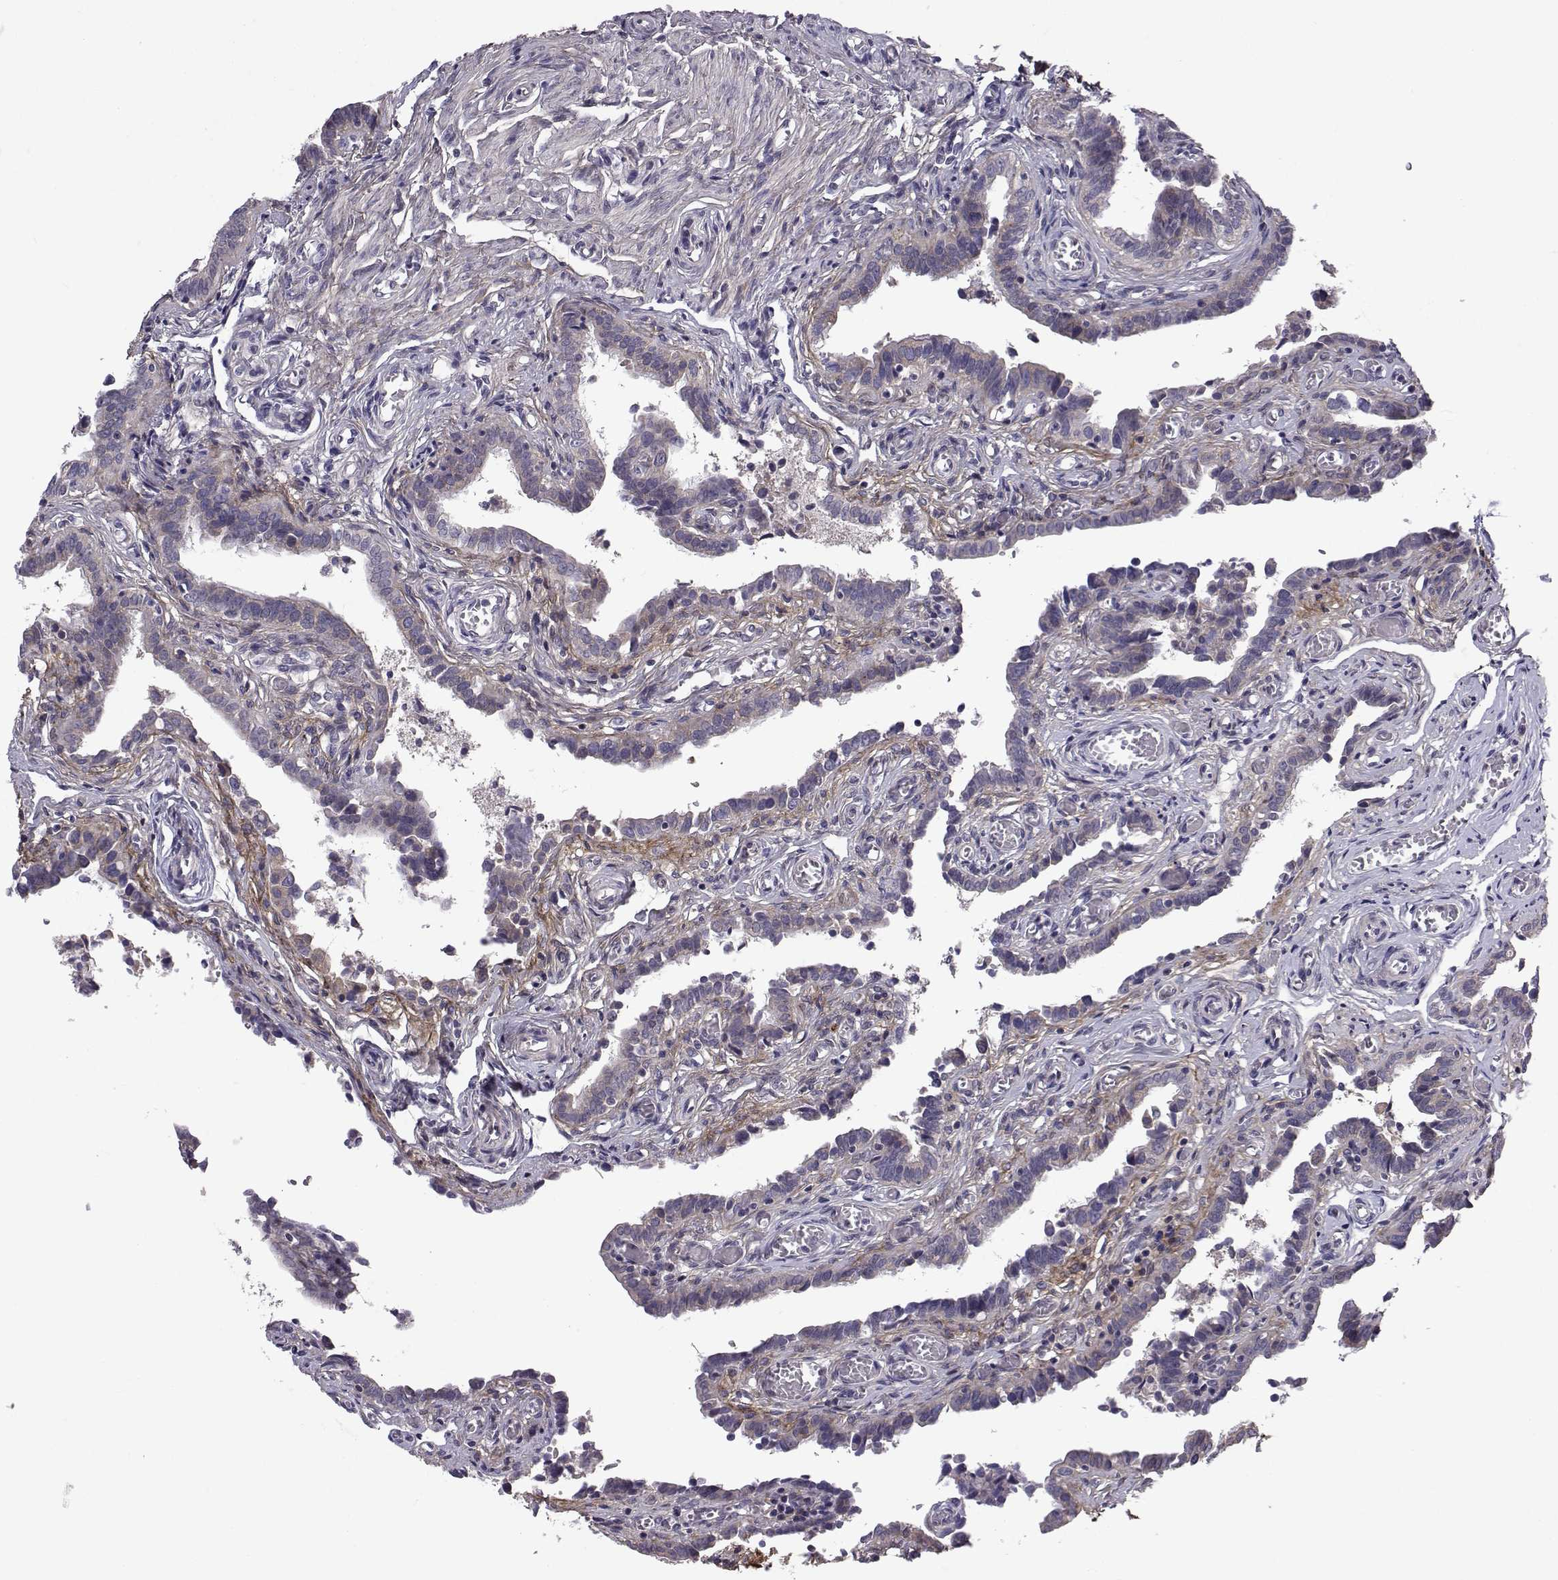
{"staining": {"intensity": "weak", "quantity": "25%-75%", "location": "cytoplasmic/membranous"}, "tissue": "fallopian tube", "cell_type": "Glandular cells", "image_type": "normal", "snomed": [{"axis": "morphology", "description": "Normal tissue, NOS"}, {"axis": "morphology", "description": "Carcinoma, endometroid"}, {"axis": "topography", "description": "Fallopian tube"}, {"axis": "topography", "description": "Ovary"}], "caption": "IHC photomicrograph of unremarkable fallopian tube stained for a protein (brown), which demonstrates low levels of weak cytoplasmic/membranous positivity in about 25%-75% of glandular cells.", "gene": "PEX5L", "patient": {"sex": "female", "age": 42}}